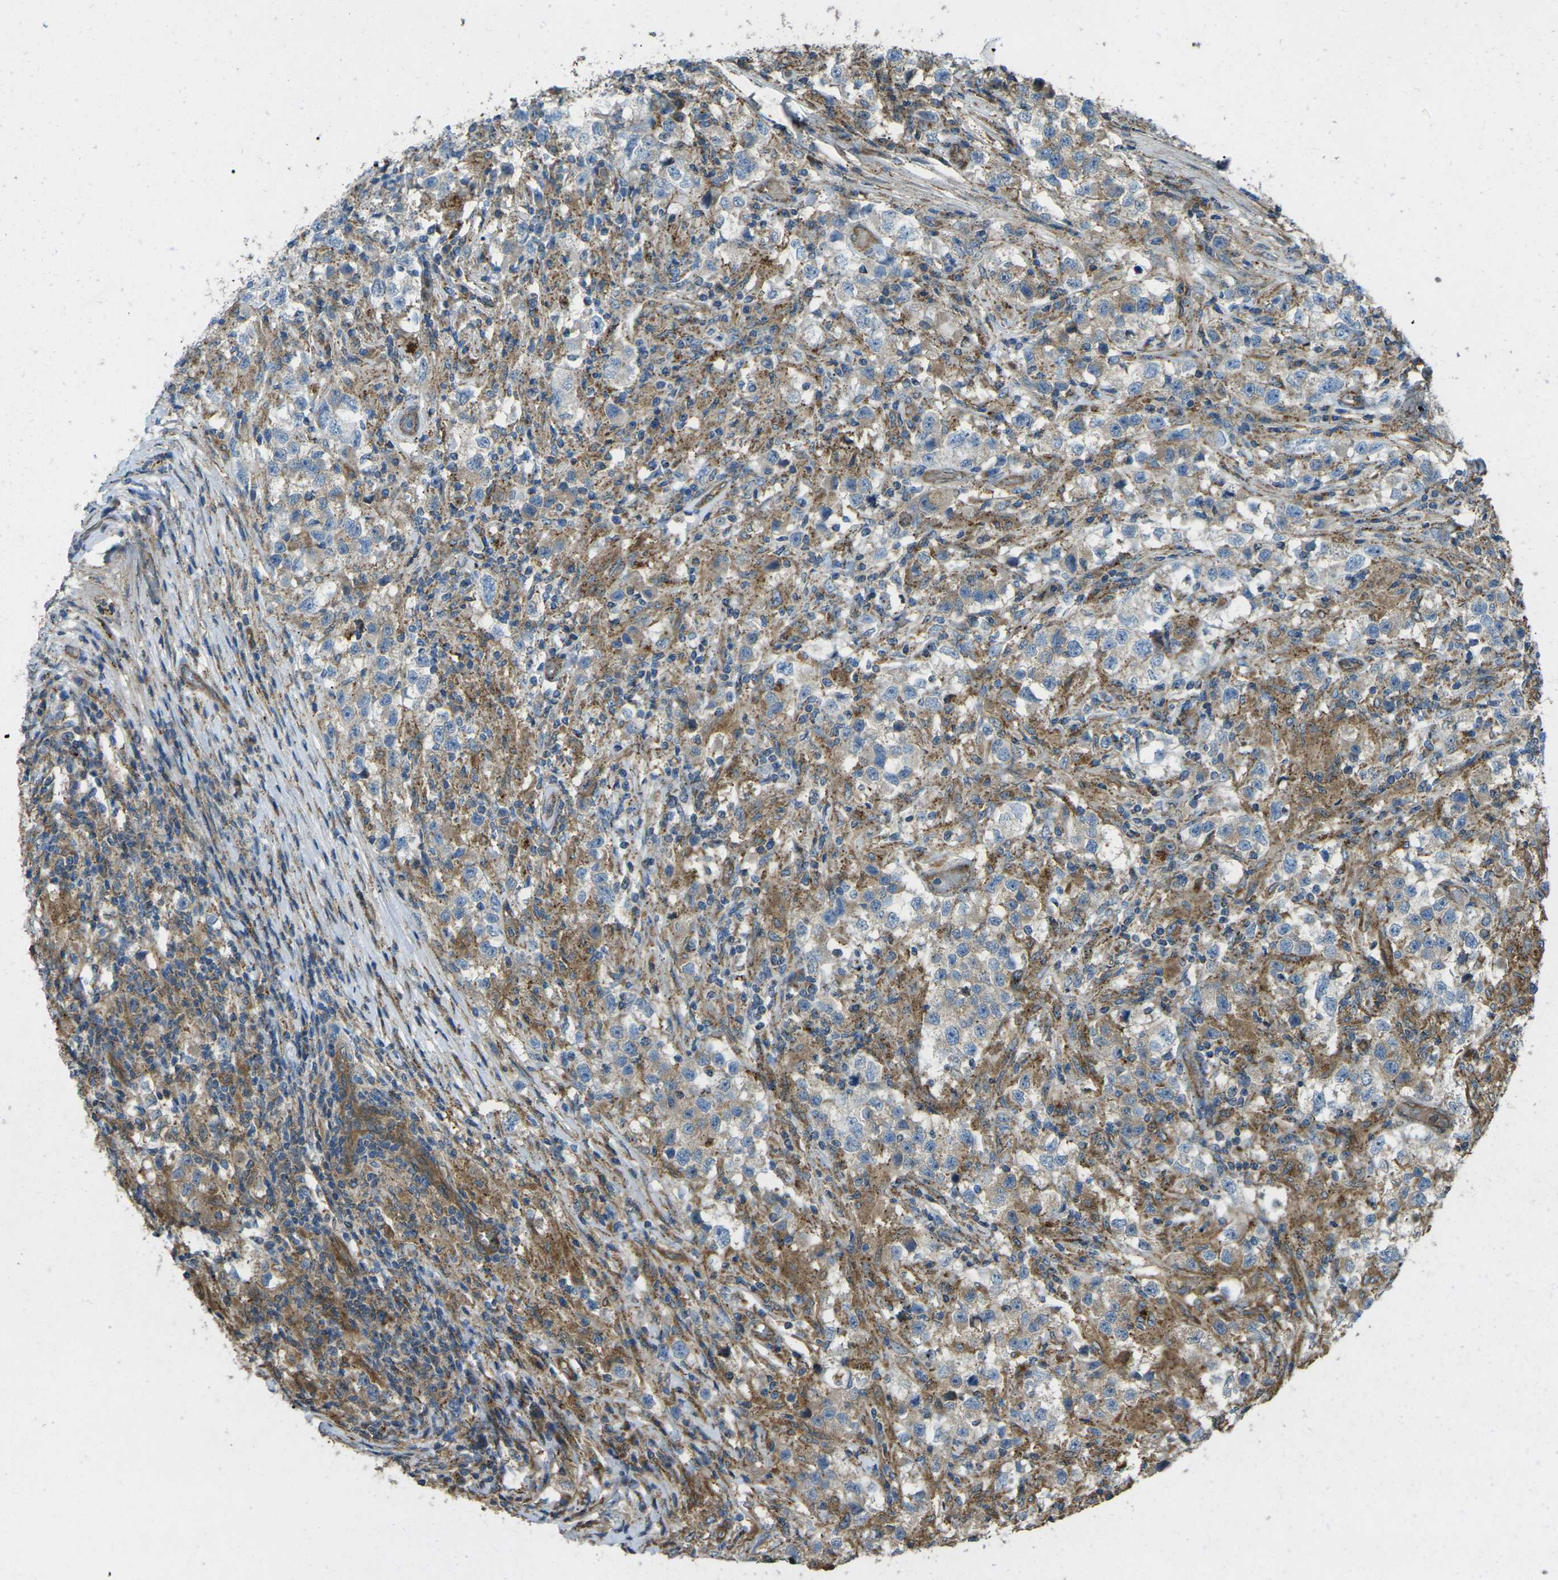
{"staining": {"intensity": "moderate", "quantity": ">75%", "location": "cytoplasmic/membranous"}, "tissue": "testis cancer", "cell_type": "Tumor cells", "image_type": "cancer", "snomed": [{"axis": "morphology", "description": "Carcinoma, Embryonal, NOS"}, {"axis": "topography", "description": "Testis"}], "caption": "The micrograph displays staining of testis cancer, revealing moderate cytoplasmic/membranous protein positivity (brown color) within tumor cells.", "gene": "CHMP3", "patient": {"sex": "male", "age": 21}}